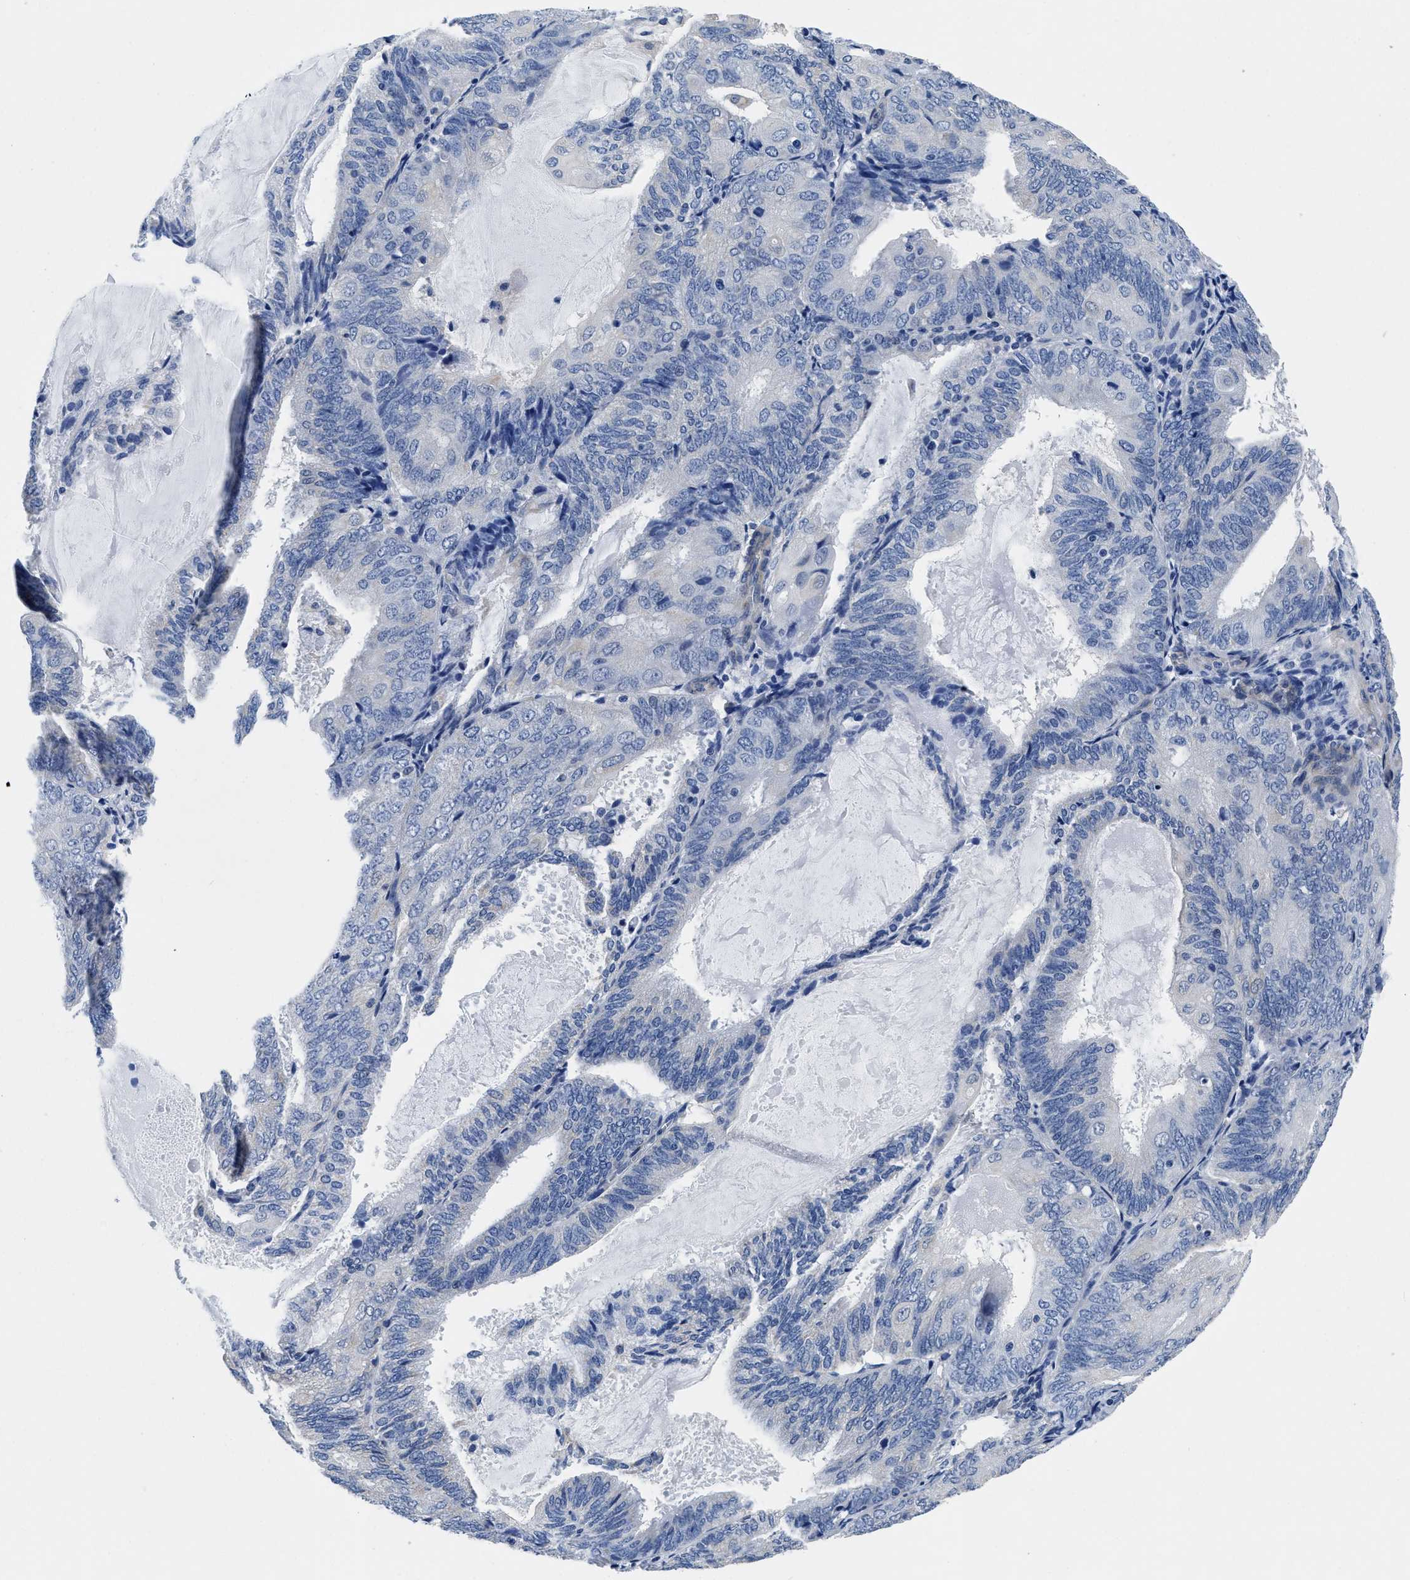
{"staining": {"intensity": "negative", "quantity": "none", "location": "none"}, "tissue": "endometrial cancer", "cell_type": "Tumor cells", "image_type": "cancer", "snomed": [{"axis": "morphology", "description": "Adenocarcinoma, NOS"}, {"axis": "topography", "description": "Endometrium"}], "caption": "Image shows no significant protein expression in tumor cells of endometrial cancer.", "gene": "SLC35F1", "patient": {"sex": "female", "age": 81}}